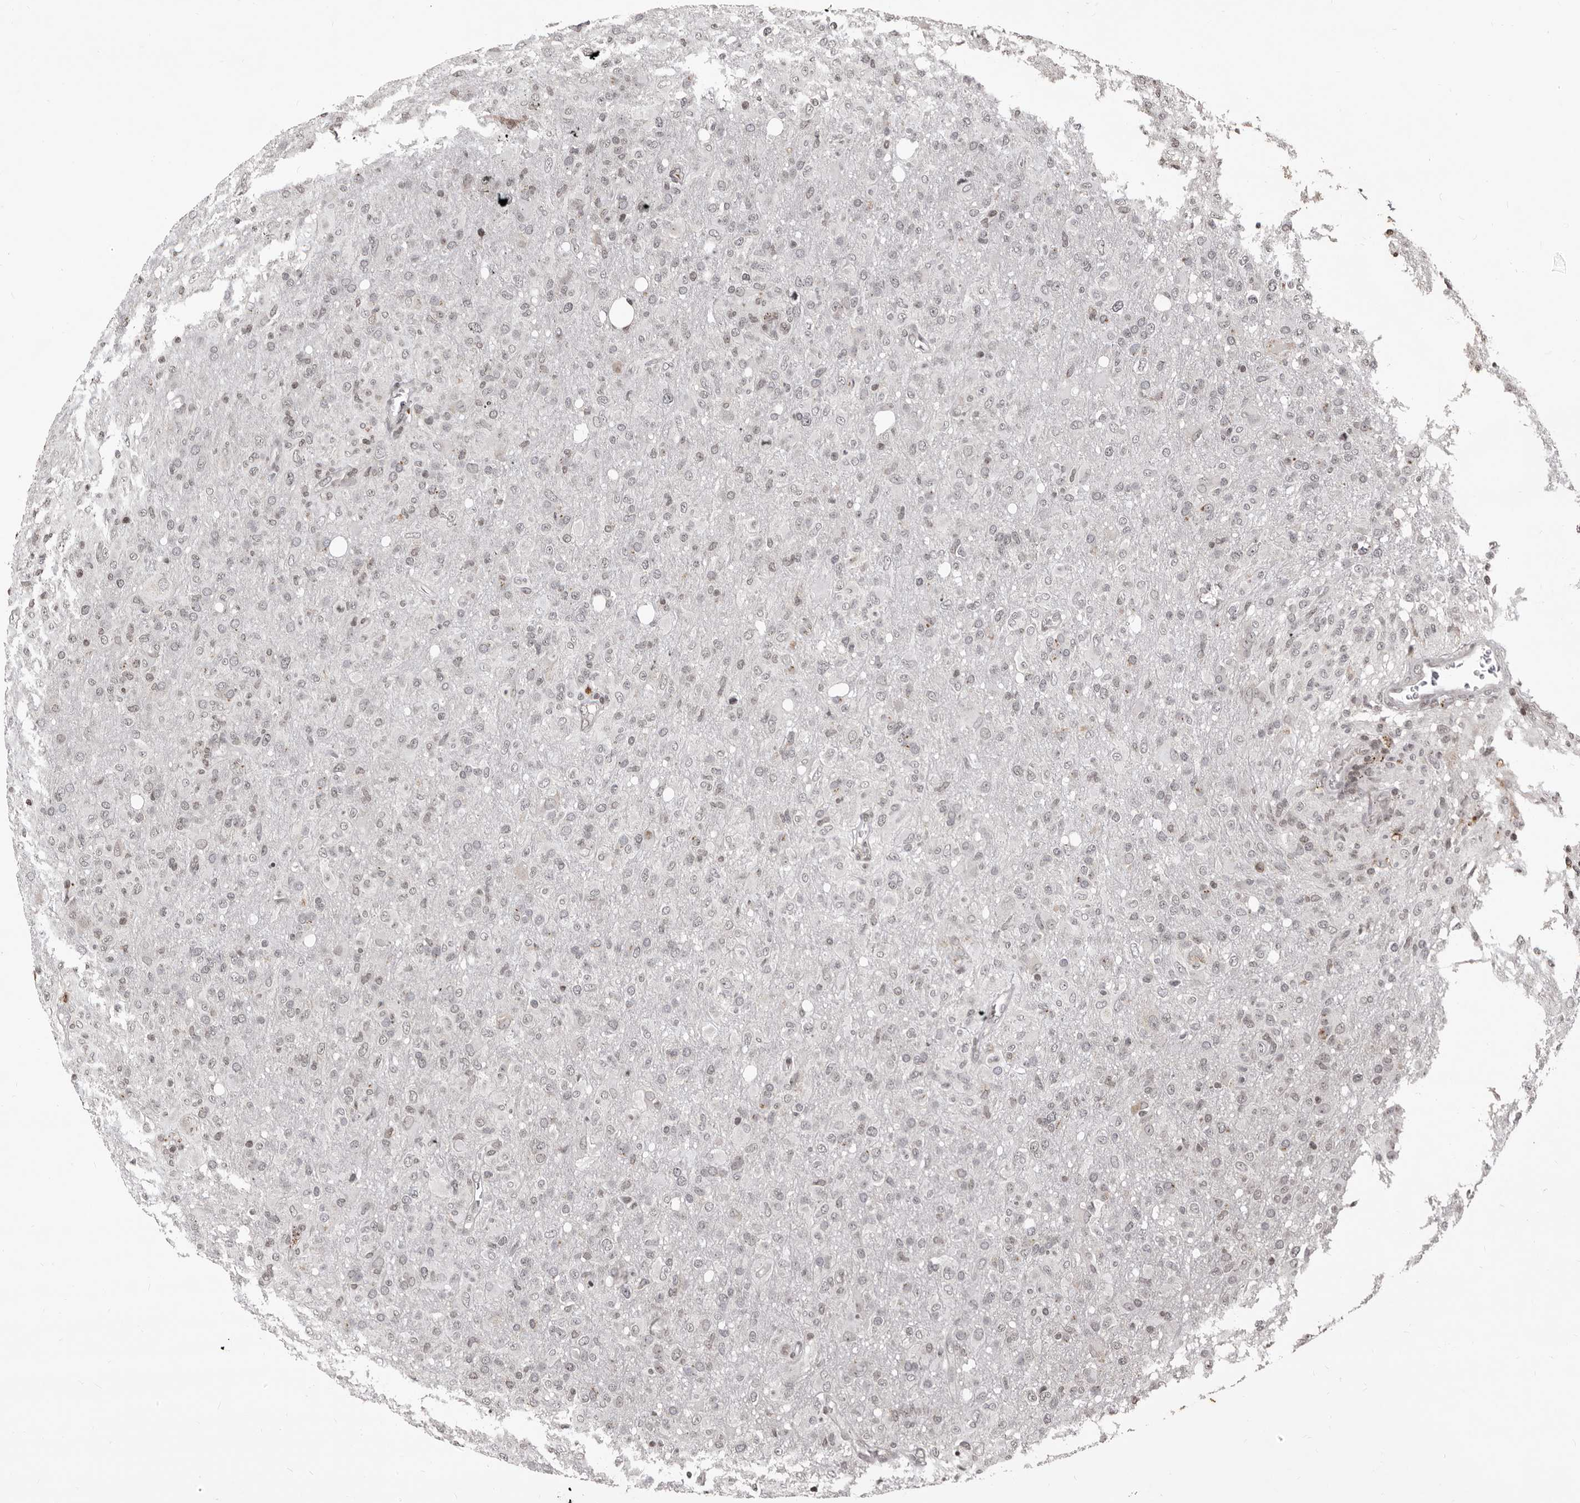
{"staining": {"intensity": "negative", "quantity": "none", "location": "none"}, "tissue": "glioma", "cell_type": "Tumor cells", "image_type": "cancer", "snomed": [{"axis": "morphology", "description": "Glioma, malignant, High grade"}, {"axis": "topography", "description": "Brain"}], "caption": "Tumor cells are negative for protein expression in human malignant high-grade glioma.", "gene": "THUMPD1", "patient": {"sex": "female", "age": 57}}